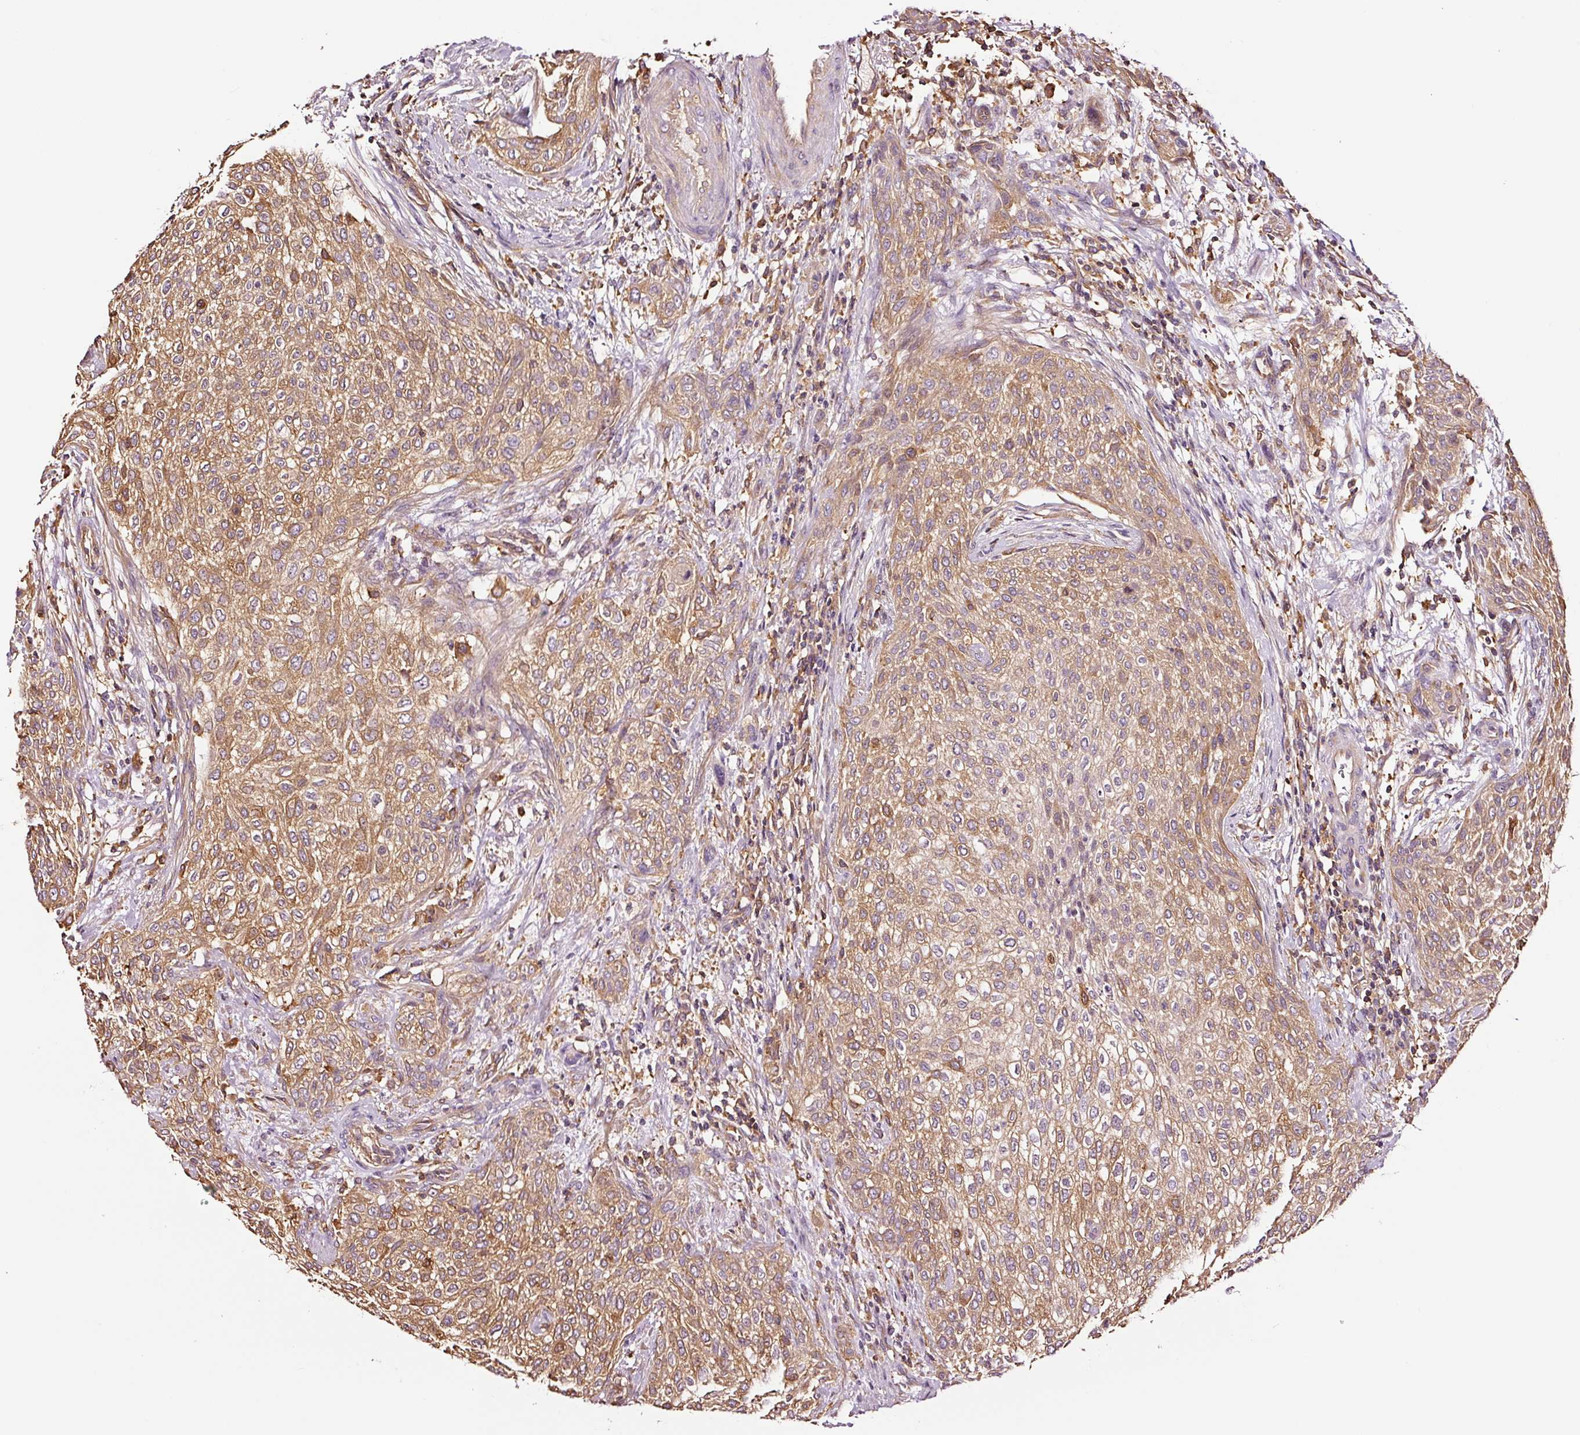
{"staining": {"intensity": "moderate", "quantity": "25%-75%", "location": "cytoplasmic/membranous"}, "tissue": "urothelial cancer", "cell_type": "Tumor cells", "image_type": "cancer", "snomed": [{"axis": "morphology", "description": "Urothelial carcinoma, High grade"}, {"axis": "topography", "description": "Urinary bladder"}], "caption": "Human high-grade urothelial carcinoma stained with a brown dye exhibits moderate cytoplasmic/membranous positive positivity in about 25%-75% of tumor cells.", "gene": "METAP1", "patient": {"sex": "male", "age": 35}}